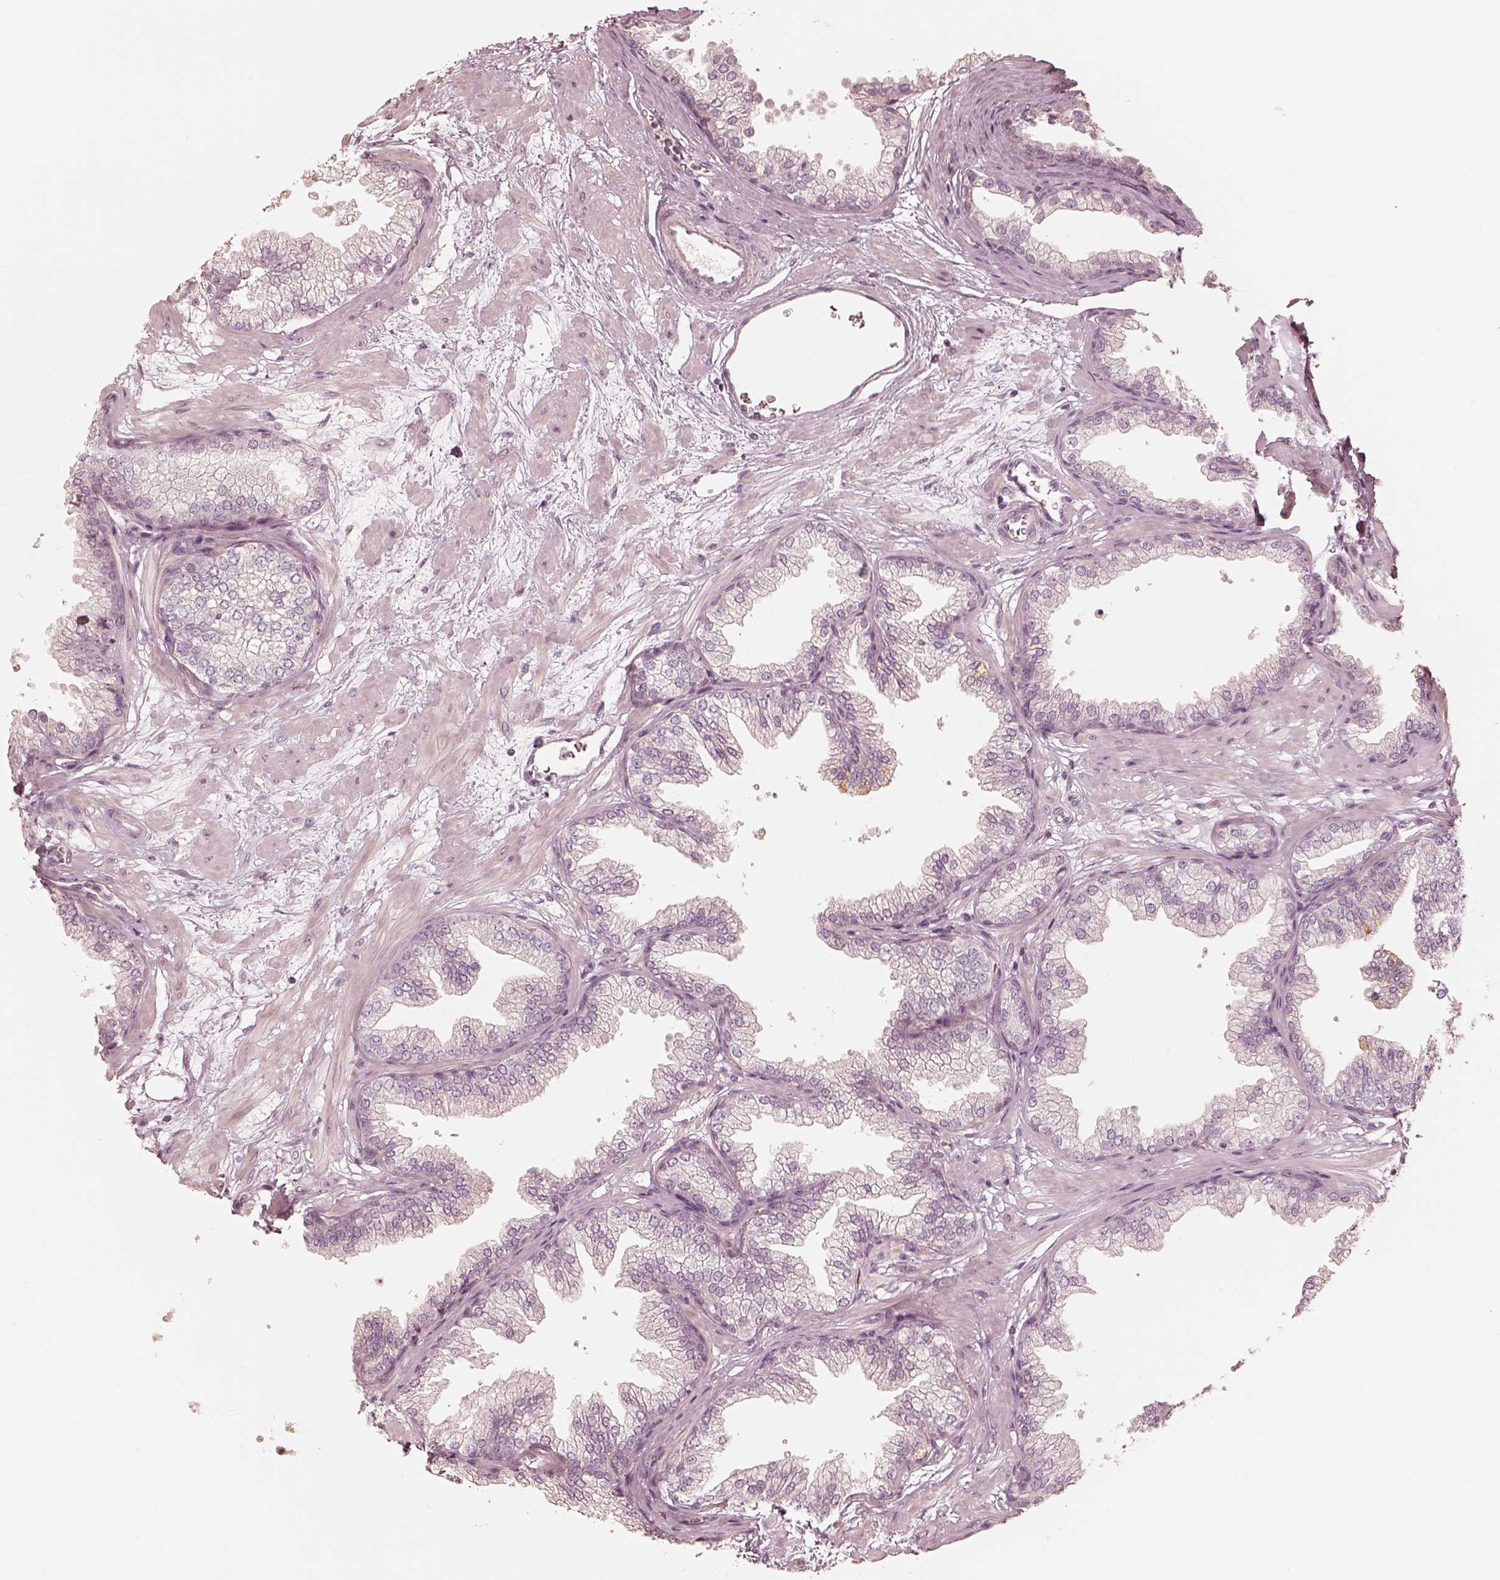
{"staining": {"intensity": "negative", "quantity": "none", "location": "none"}, "tissue": "prostate", "cell_type": "Glandular cells", "image_type": "normal", "snomed": [{"axis": "morphology", "description": "Normal tissue, NOS"}, {"axis": "topography", "description": "Prostate"}], "caption": "Immunohistochemistry of unremarkable human prostate exhibits no staining in glandular cells. The staining is performed using DAB (3,3'-diaminobenzidine) brown chromogen with nuclei counter-stained in using hematoxylin.", "gene": "FMNL2", "patient": {"sex": "male", "age": 37}}